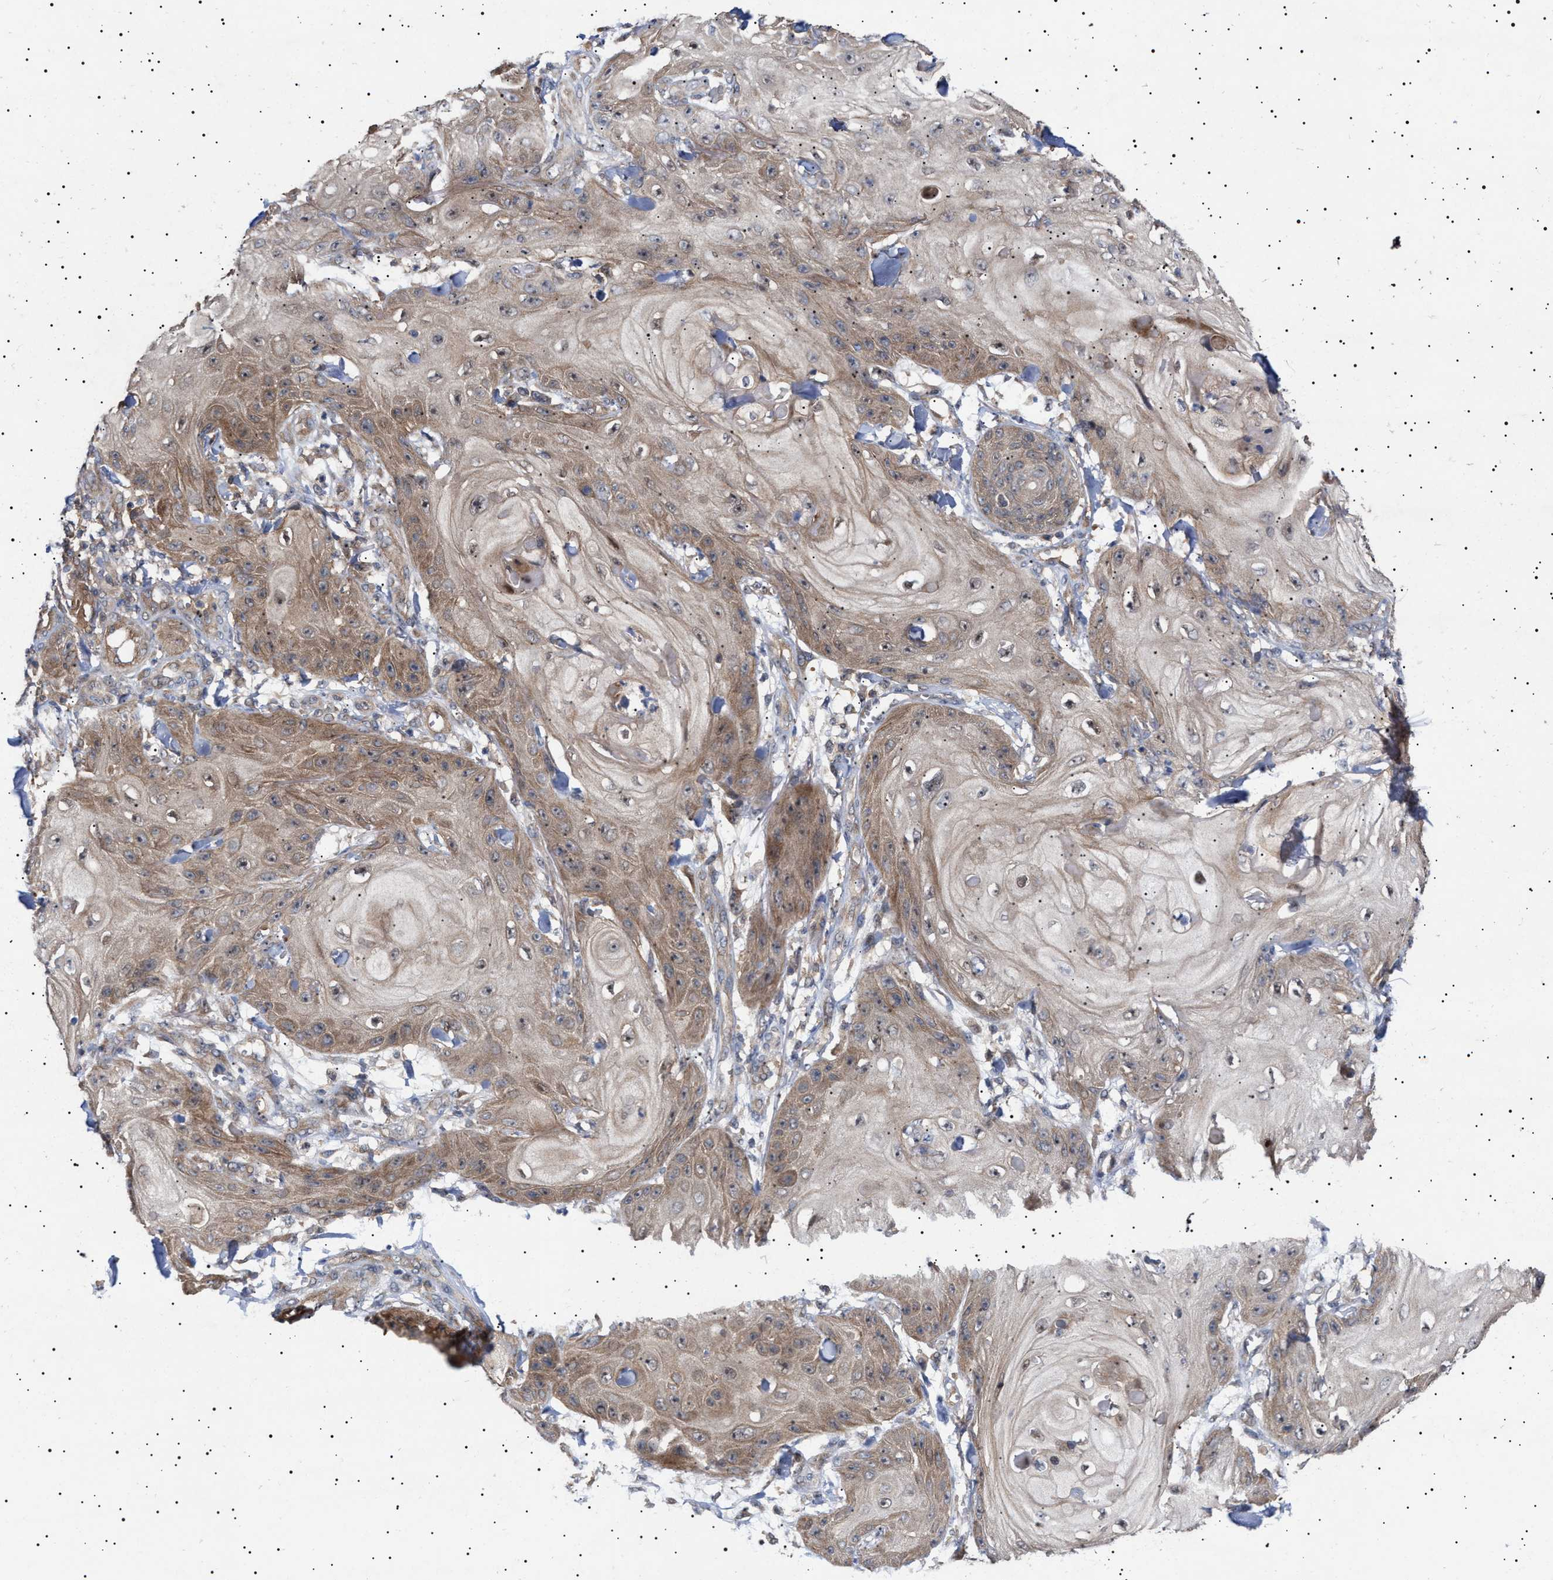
{"staining": {"intensity": "moderate", "quantity": "25%-75%", "location": "cytoplasmic/membranous"}, "tissue": "skin cancer", "cell_type": "Tumor cells", "image_type": "cancer", "snomed": [{"axis": "morphology", "description": "Squamous cell carcinoma, NOS"}, {"axis": "topography", "description": "Skin"}], "caption": "High-magnification brightfield microscopy of skin squamous cell carcinoma stained with DAB (brown) and counterstained with hematoxylin (blue). tumor cells exhibit moderate cytoplasmic/membranous staining is identified in approximately25%-75% of cells.", "gene": "NPLOC4", "patient": {"sex": "male", "age": 74}}